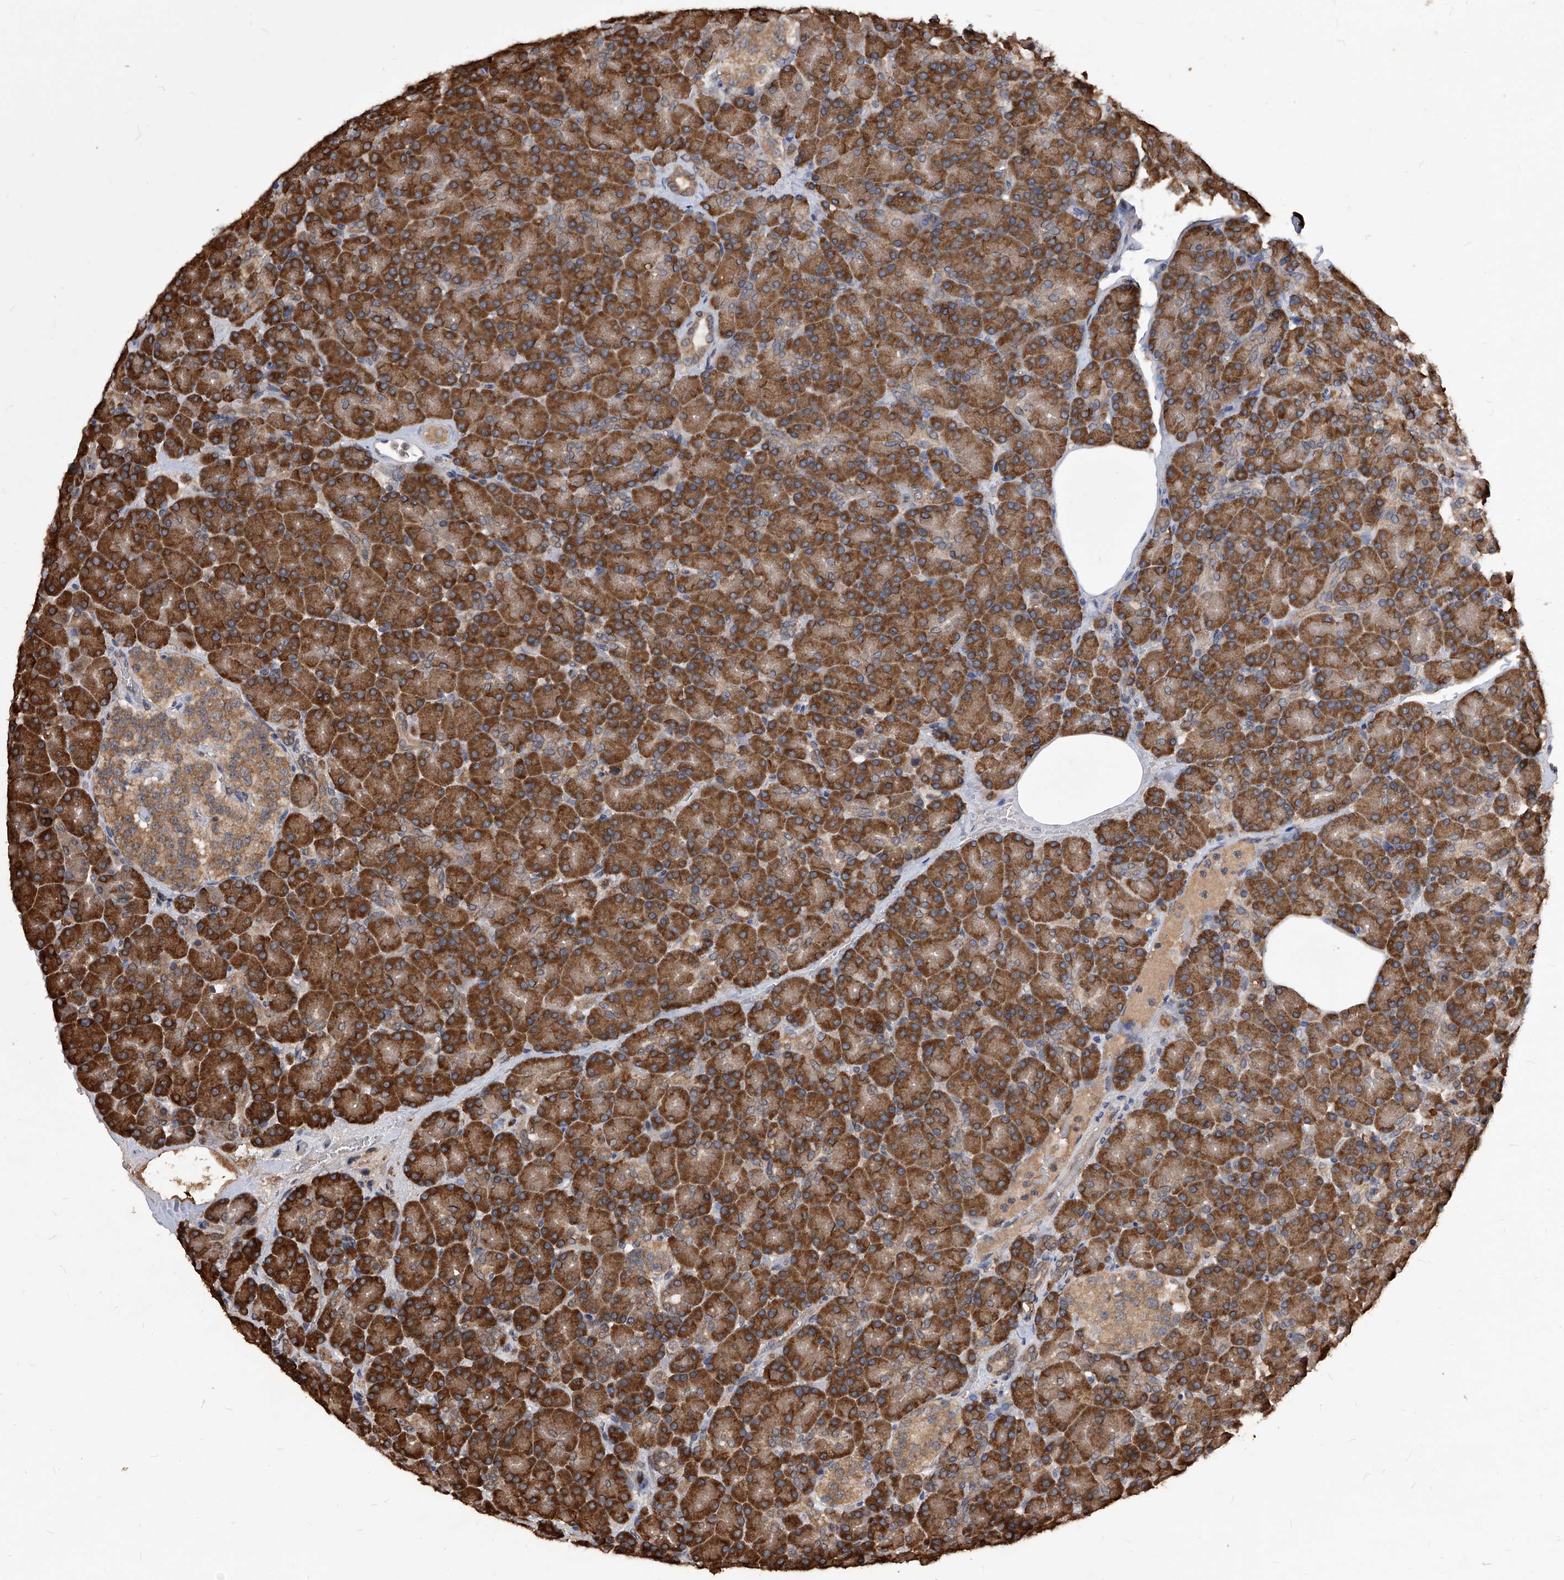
{"staining": {"intensity": "strong", "quantity": ">75%", "location": "cytoplasmic/membranous"}, "tissue": "pancreas", "cell_type": "Exocrine glandular cells", "image_type": "normal", "snomed": [{"axis": "morphology", "description": "Normal tissue, NOS"}, {"axis": "topography", "description": "Pancreas"}], "caption": "About >75% of exocrine glandular cells in unremarkable pancreas reveal strong cytoplasmic/membranous protein expression as visualized by brown immunohistochemical staining.", "gene": "ID1", "patient": {"sex": "female", "age": 43}}